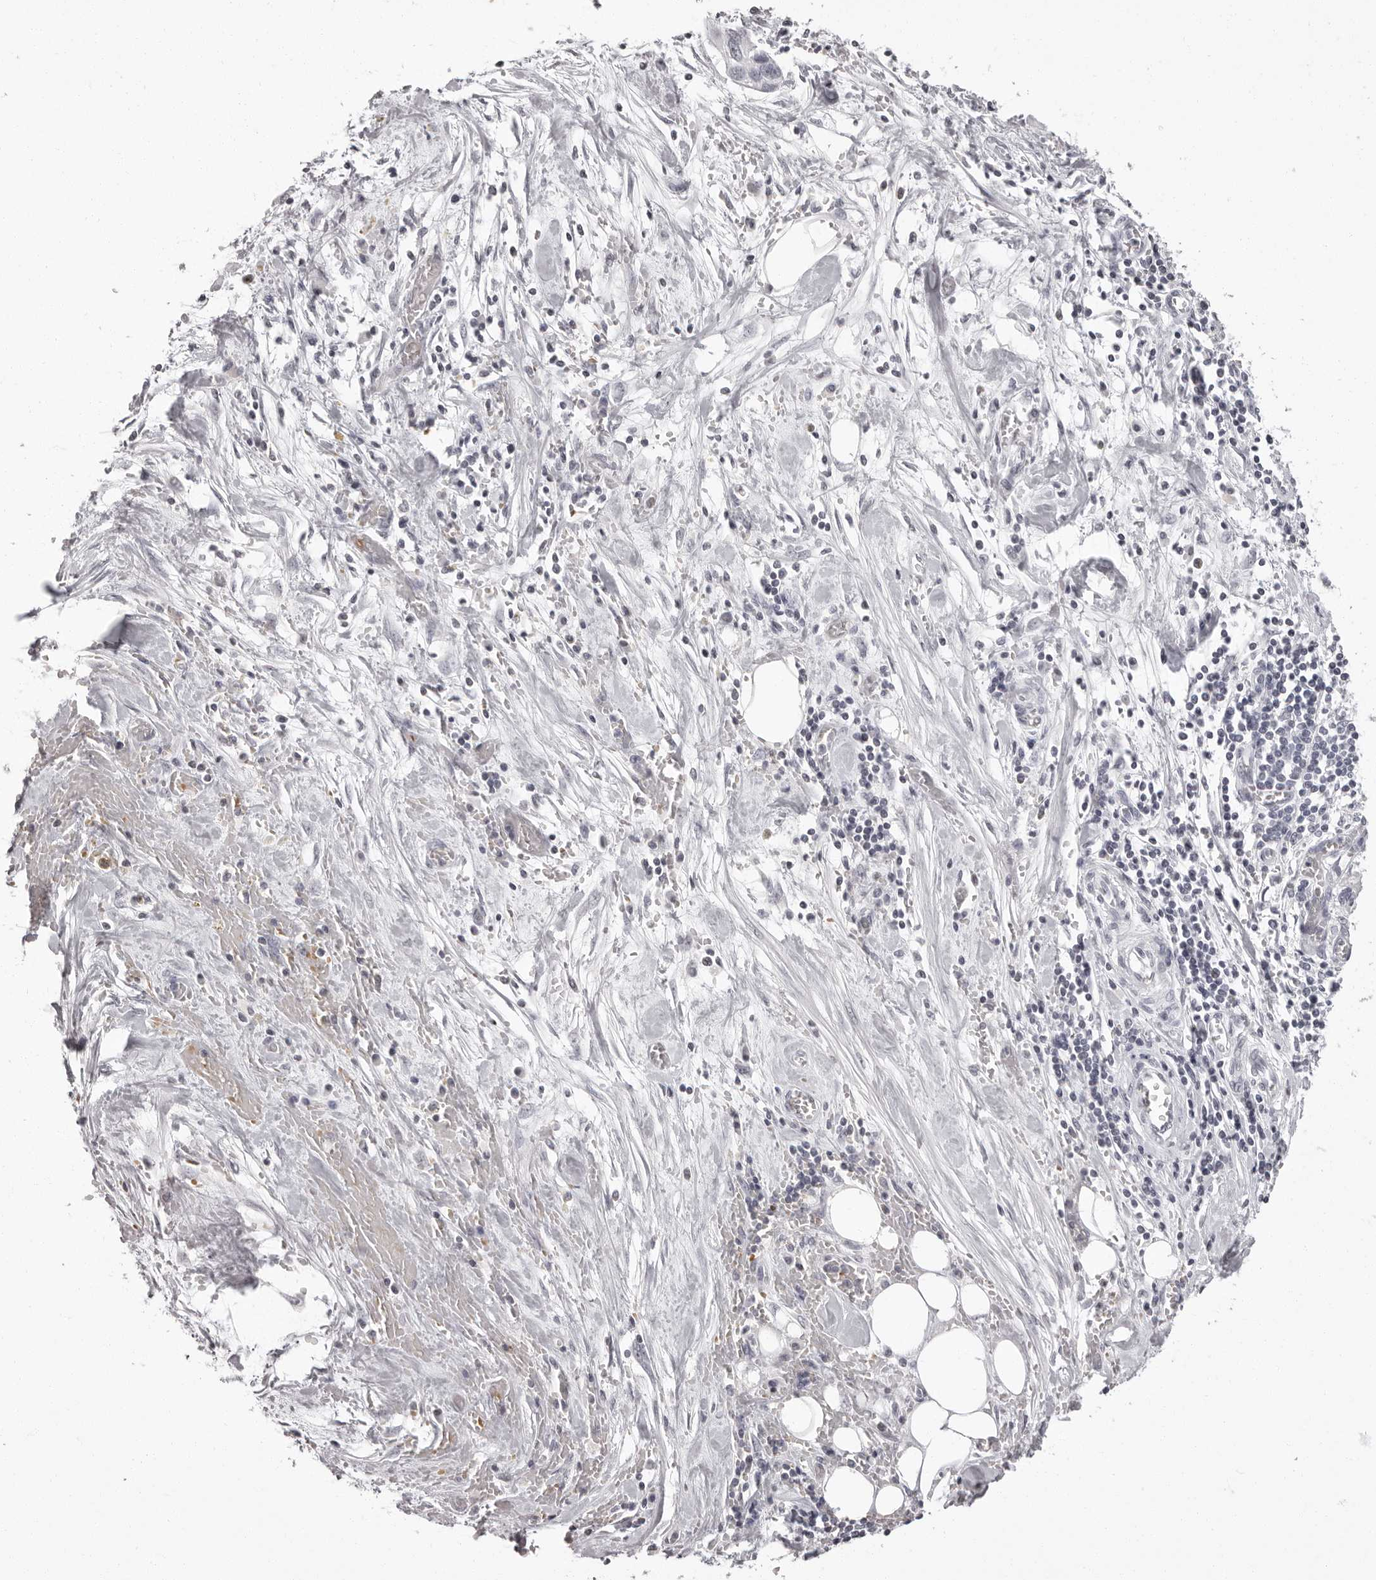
{"staining": {"intensity": "negative", "quantity": "none", "location": "none"}, "tissue": "pancreatic cancer", "cell_type": "Tumor cells", "image_type": "cancer", "snomed": [{"axis": "morphology", "description": "Adenocarcinoma, NOS"}, {"axis": "topography", "description": "Pancreas"}], "caption": "IHC histopathology image of human pancreatic cancer (adenocarcinoma) stained for a protein (brown), which displays no staining in tumor cells. (IHC, brightfield microscopy, high magnification).", "gene": "C8orf74", "patient": {"sex": "female", "age": 60}}